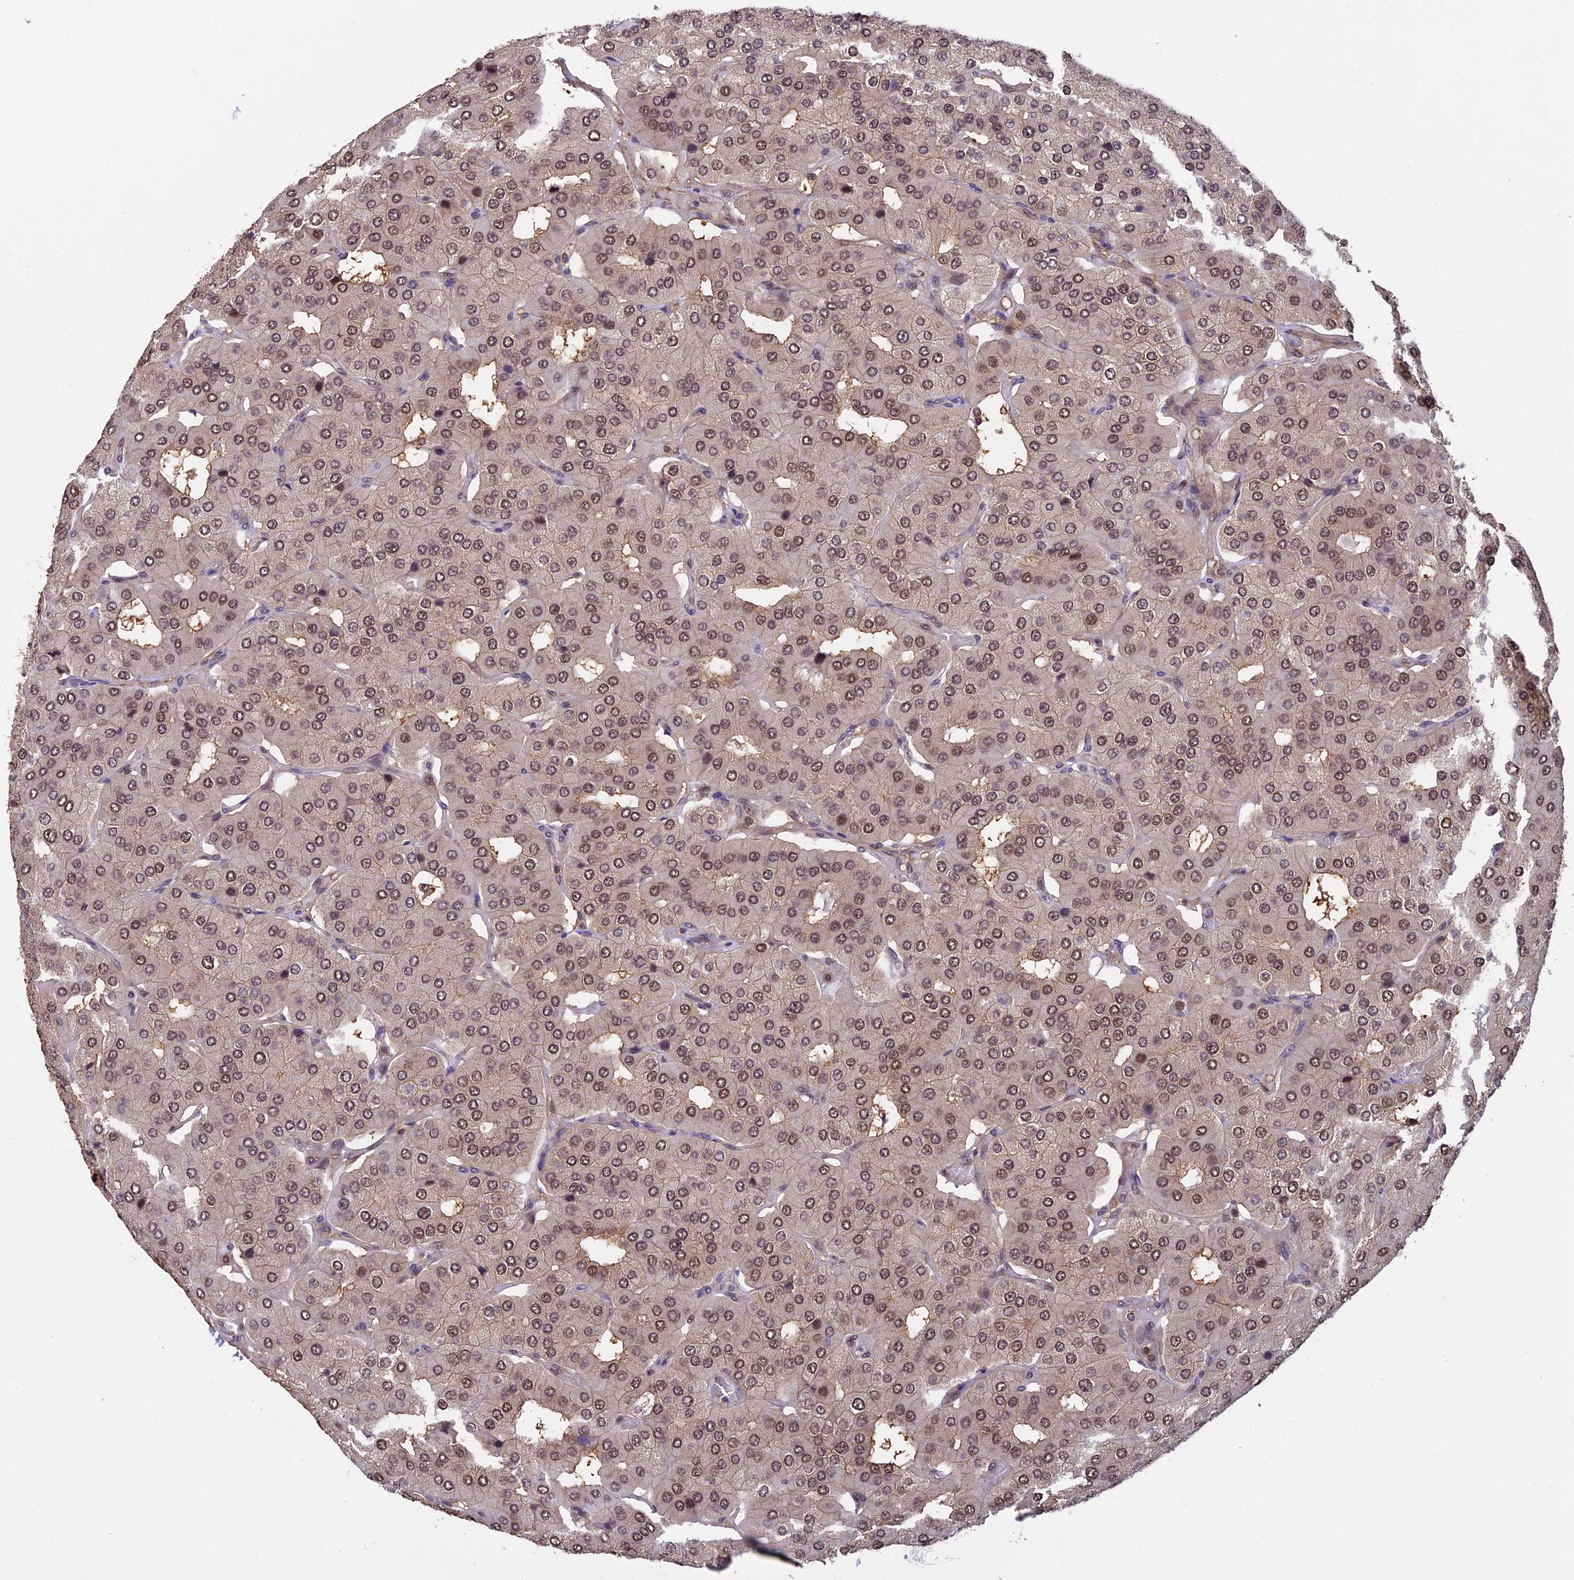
{"staining": {"intensity": "moderate", "quantity": ">75%", "location": "cytoplasmic/membranous,nuclear"}, "tissue": "parathyroid gland", "cell_type": "Glandular cells", "image_type": "normal", "snomed": [{"axis": "morphology", "description": "Normal tissue, NOS"}, {"axis": "morphology", "description": "Adenoma, NOS"}, {"axis": "topography", "description": "Parathyroid gland"}], "caption": "The micrograph reveals a brown stain indicating the presence of a protein in the cytoplasmic/membranous,nuclear of glandular cells in parathyroid gland. (DAB IHC, brown staining for protein, blue staining for nuclei).", "gene": "PSMB3", "patient": {"sex": "female", "age": 86}}